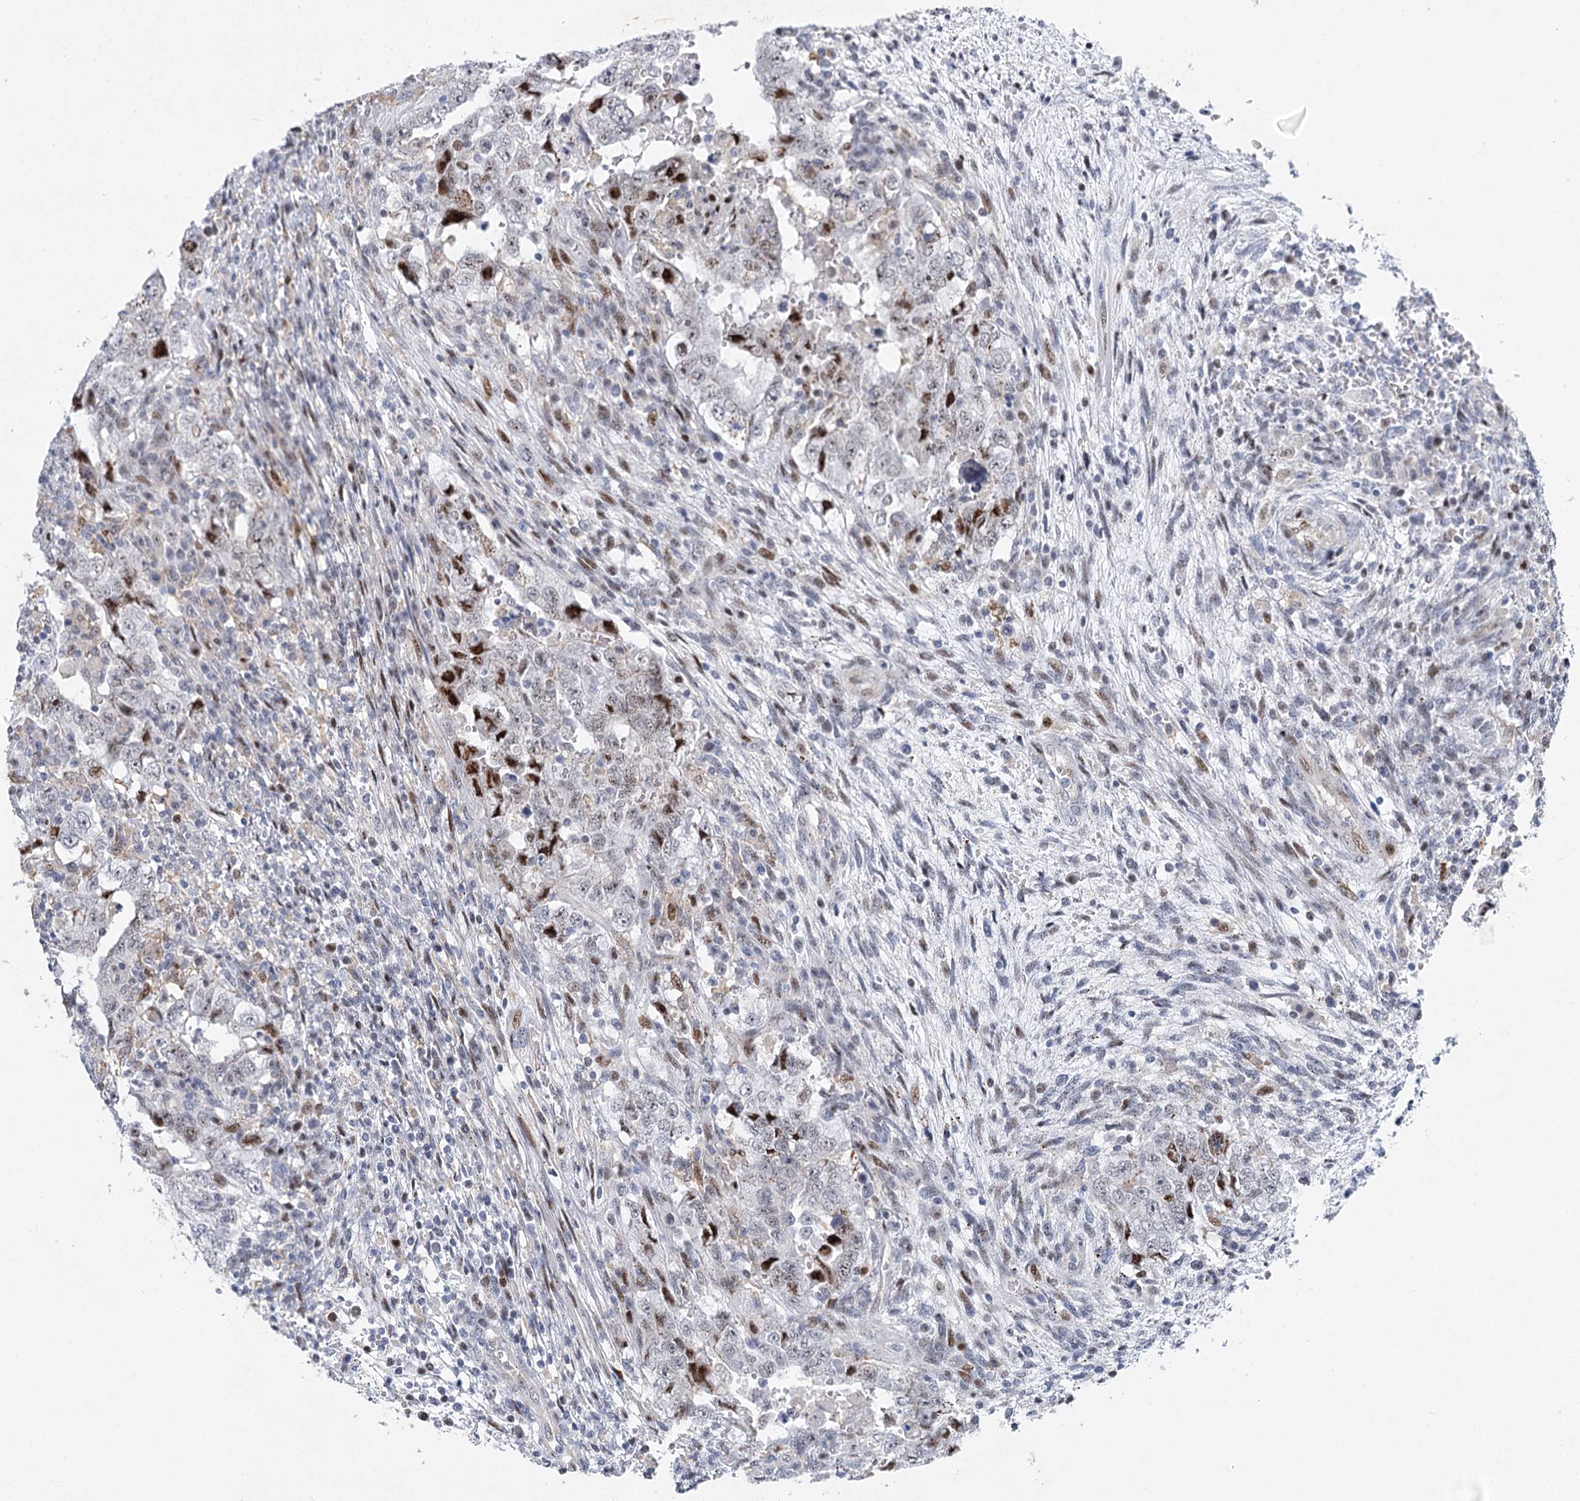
{"staining": {"intensity": "weak", "quantity": "25%-75%", "location": "nuclear"}, "tissue": "testis cancer", "cell_type": "Tumor cells", "image_type": "cancer", "snomed": [{"axis": "morphology", "description": "Carcinoma, Embryonal, NOS"}, {"axis": "topography", "description": "Testis"}], "caption": "Testis cancer stained for a protein demonstrates weak nuclear positivity in tumor cells.", "gene": "CAMTA1", "patient": {"sex": "male", "age": 26}}